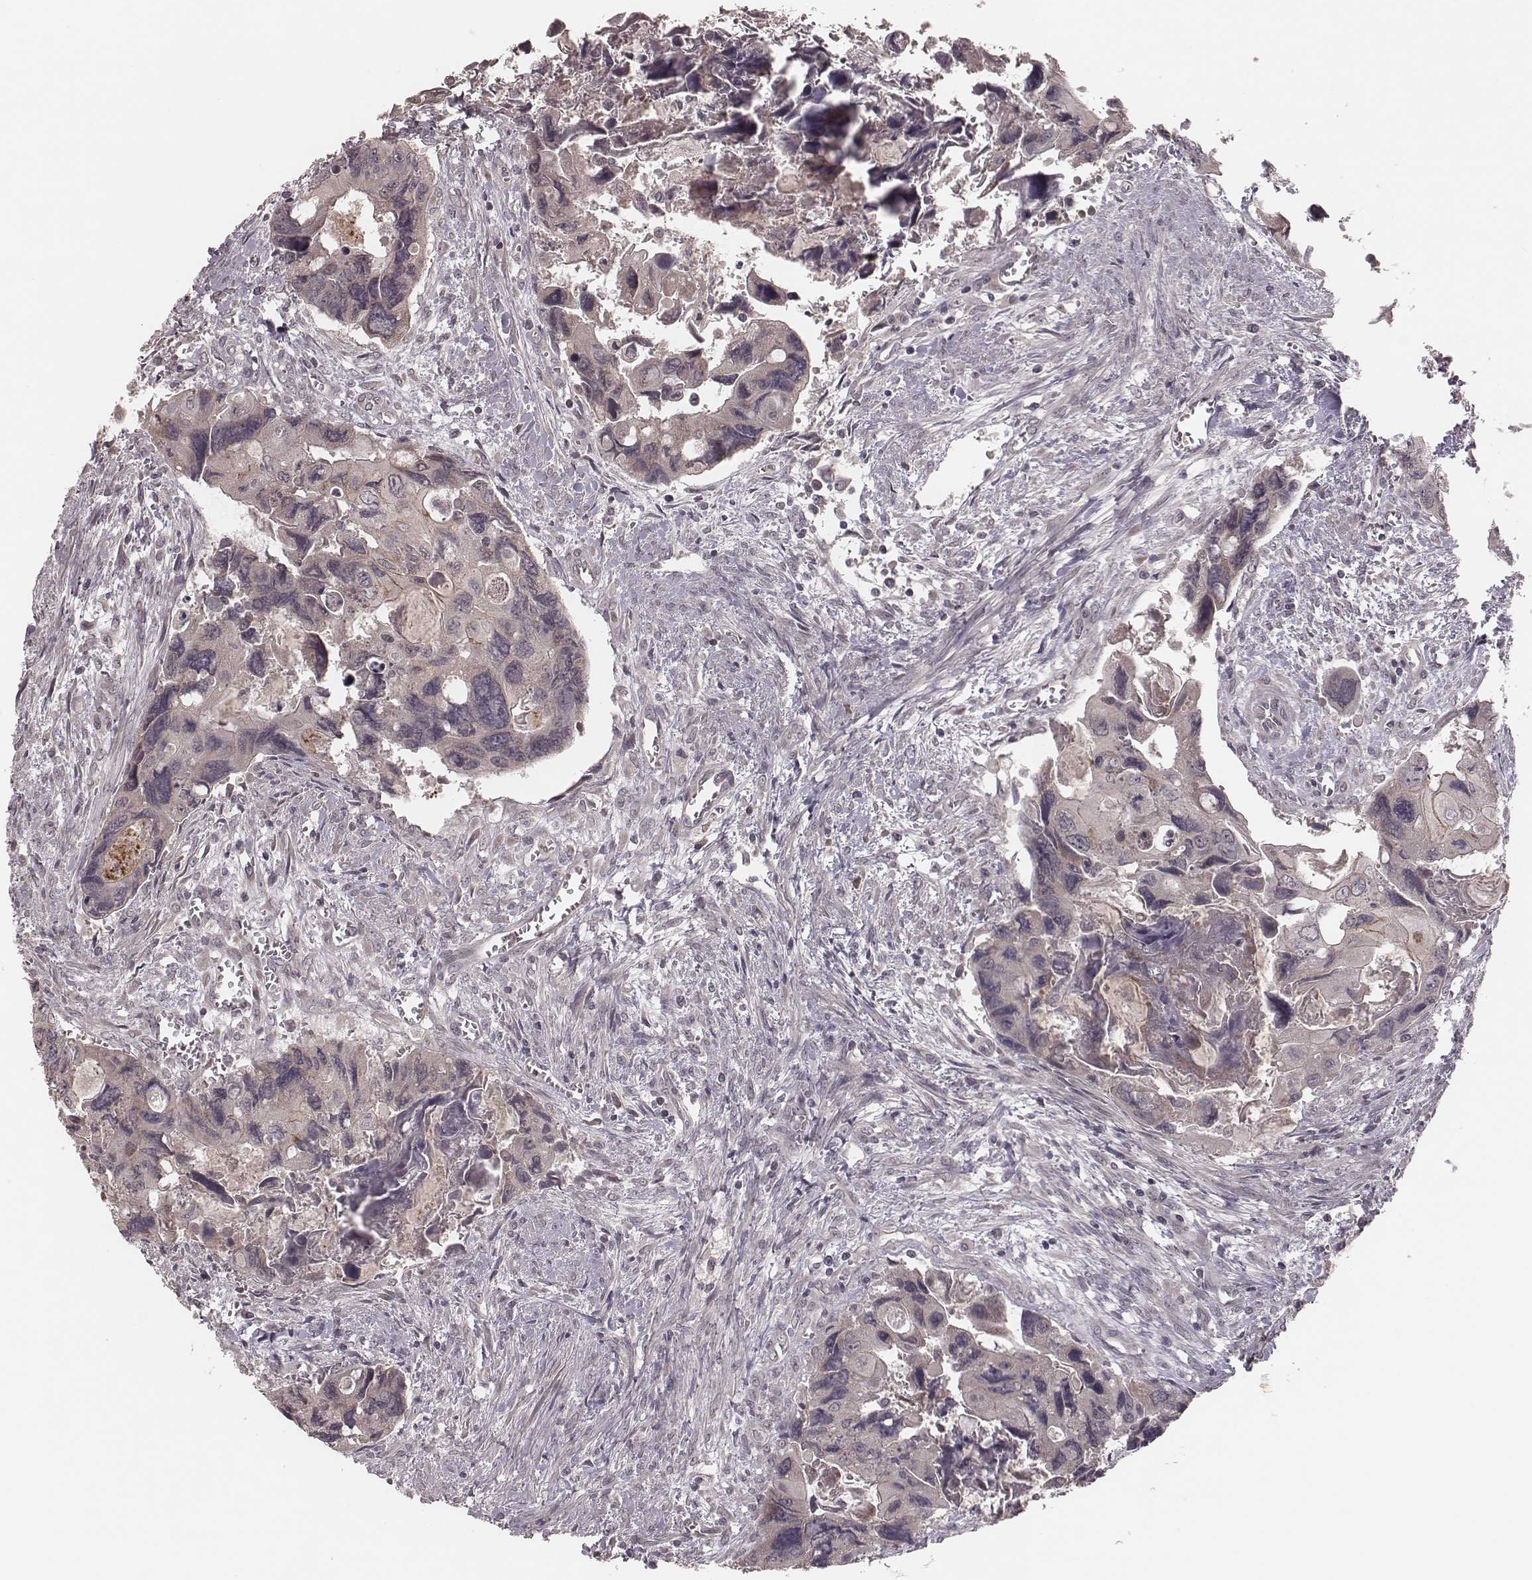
{"staining": {"intensity": "negative", "quantity": "none", "location": "none"}, "tissue": "colorectal cancer", "cell_type": "Tumor cells", "image_type": "cancer", "snomed": [{"axis": "morphology", "description": "Adenocarcinoma, NOS"}, {"axis": "topography", "description": "Rectum"}], "caption": "High power microscopy image of an immunohistochemistry (IHC) image of colorectal cancer (adenocarcinoma), revealing no significant positivity in tumor cells. (IHC, brightfield microscopy, high magnification).", "gene": "IL5", "patient": {"sex": "male", "age": 62}}